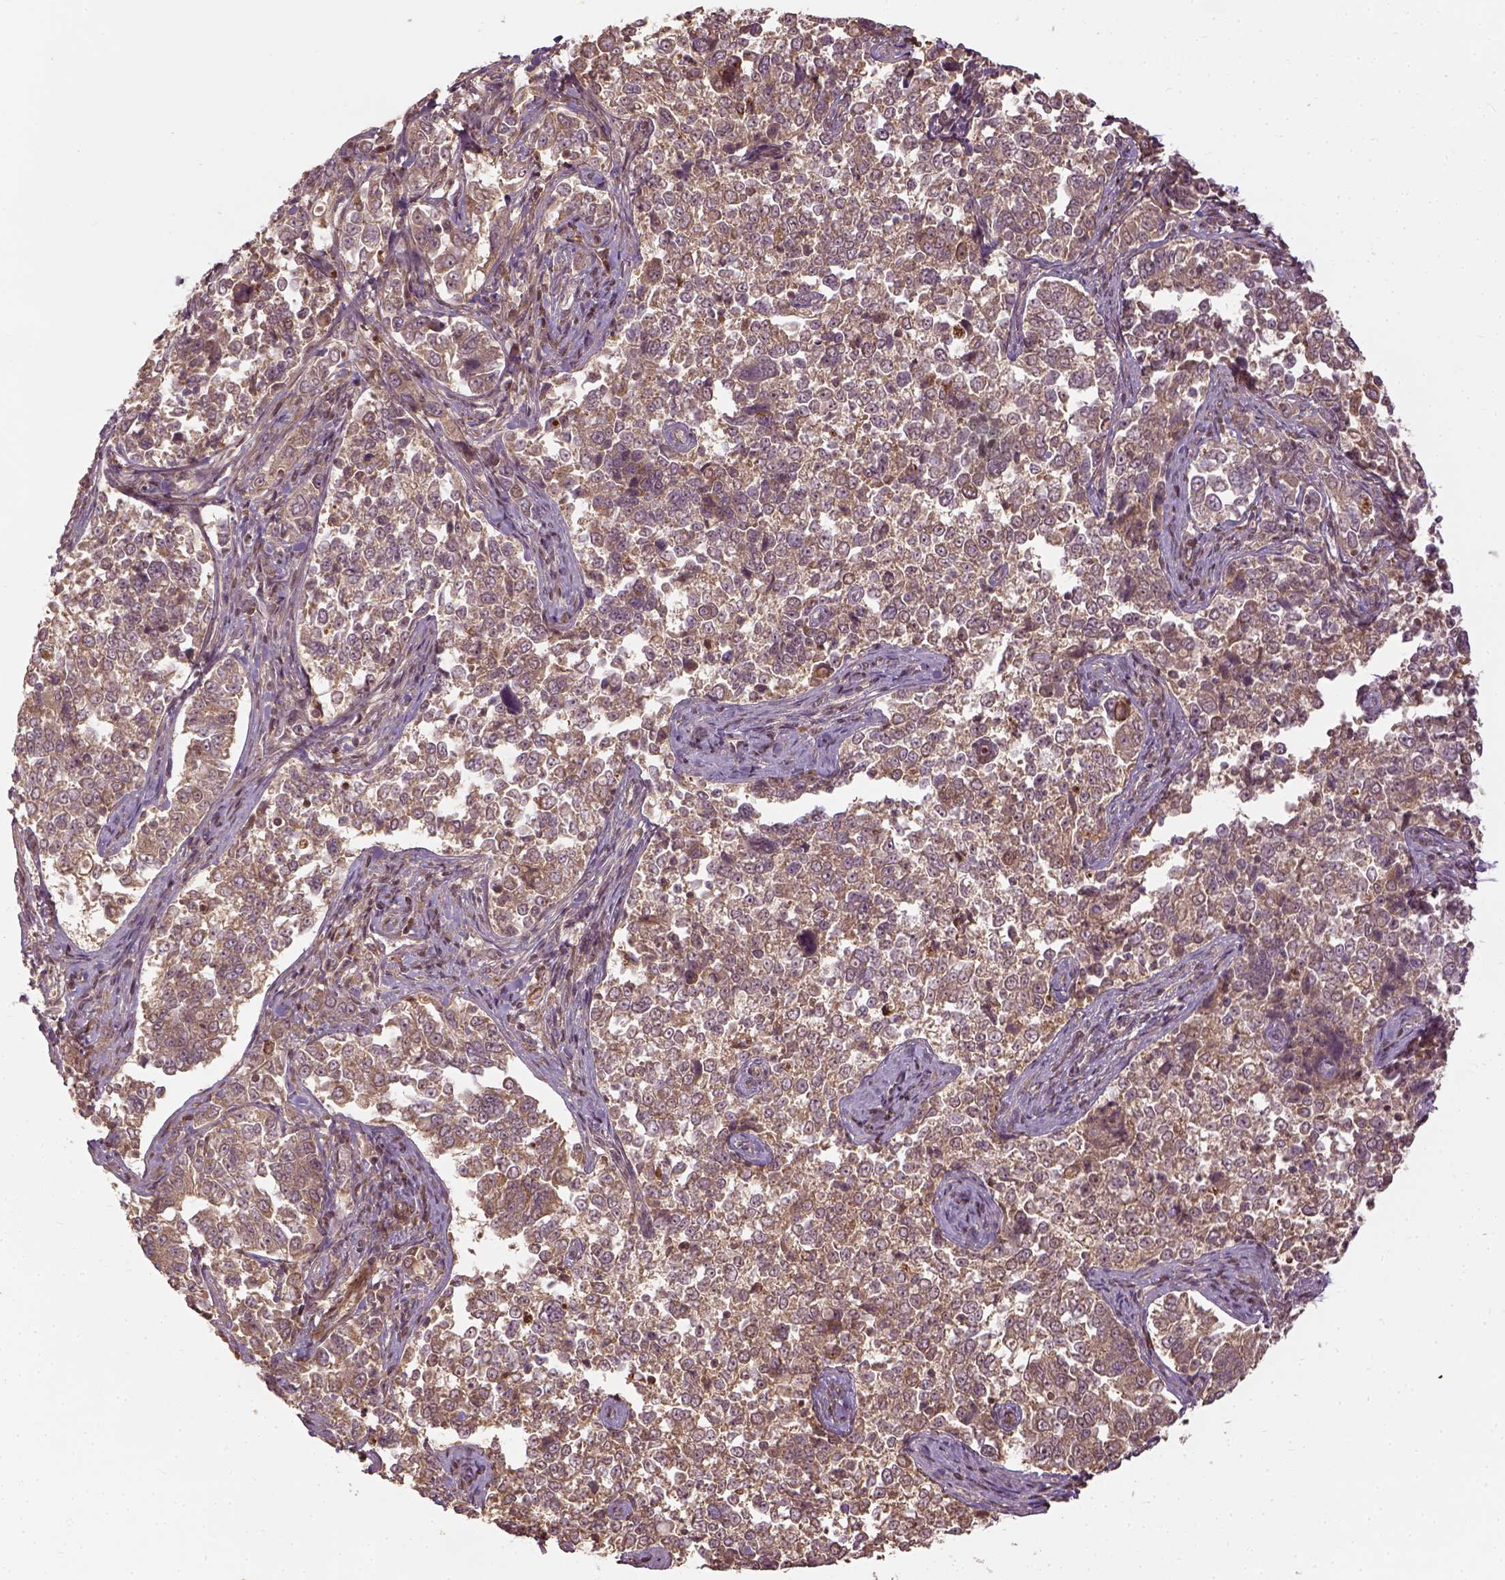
{"staining": {"intensity": "weak", "quantity": ">75%", "location": "cytoplasmic/membranous"}, "tissue": "endometrial cancer", "cell_type": "Tumor cells", "image_type": "cancer", "snomed": [{"axis": "morphology", "description": "Adenocarcinoma, NOS"}, {"axis": "topography", "description": "Endometrium"}], "caption": "Protein expression analysis of human endometrial cancer (adenocarcinoma) reveals weak cytoplasmic/membranous expression in about >75% of tumor cells.", "gene": "VEGFA", "patient": {"sex": "female", "age": 43}}